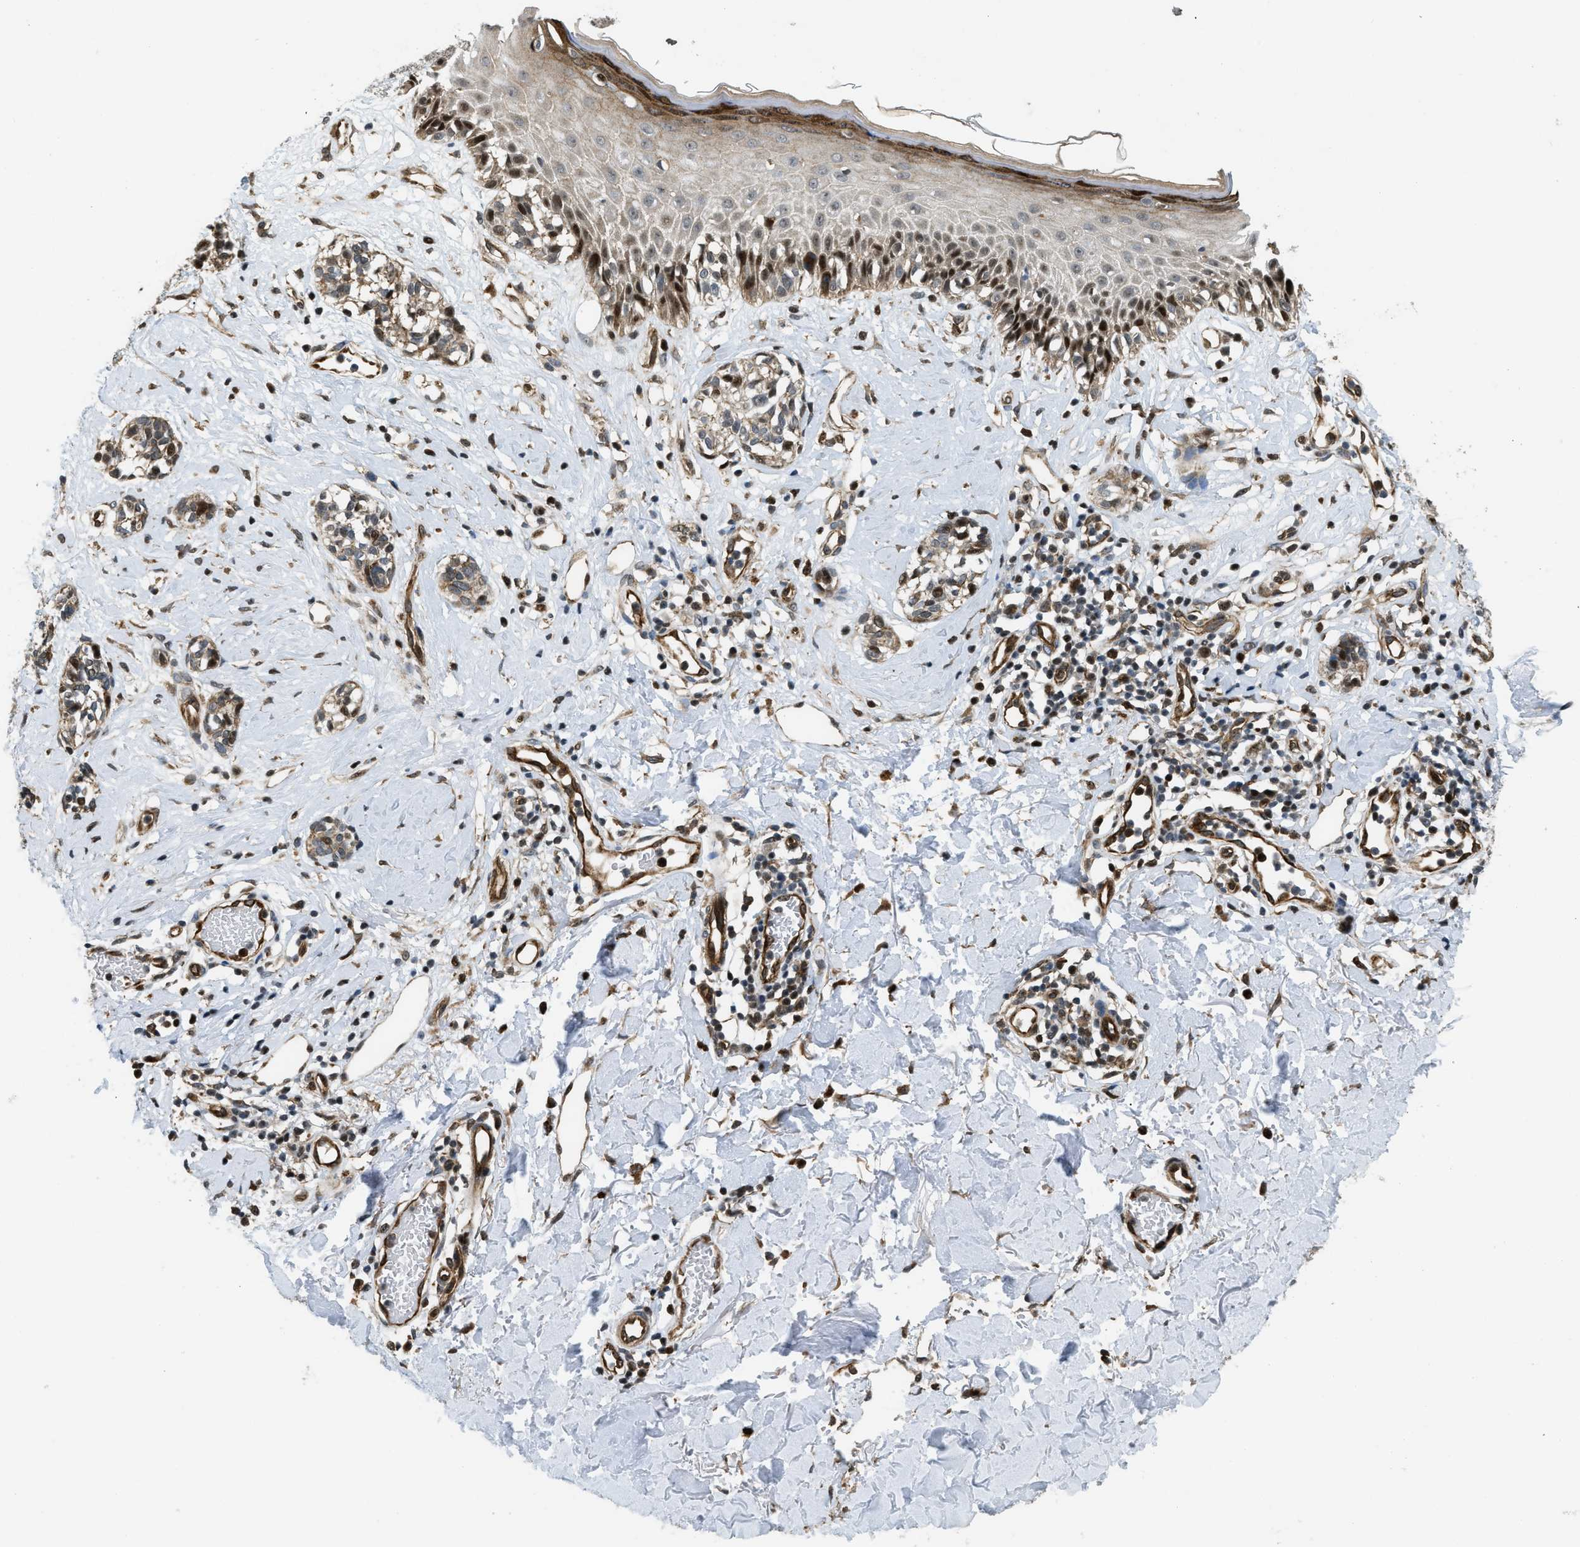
{"staining": {"intensity": "strong", "quantity": "<25%", "location": "nuclear"}, "tissue": "melanoma", "cell_type": "Tumor cells", "image_type": "cancer", "snomed": [{"axis": "morphology", "description": "Malignant melanoma, NOS"}, {"axis": "topography", "description": "Skin"}], "caption": "This is an image of immunohistochemistry staining of malignant melanoma, which shows strong staining in the nuclear of tumor cells.", "gene": "LTA4H", "patient": {"sex": "male", "age": 64}}